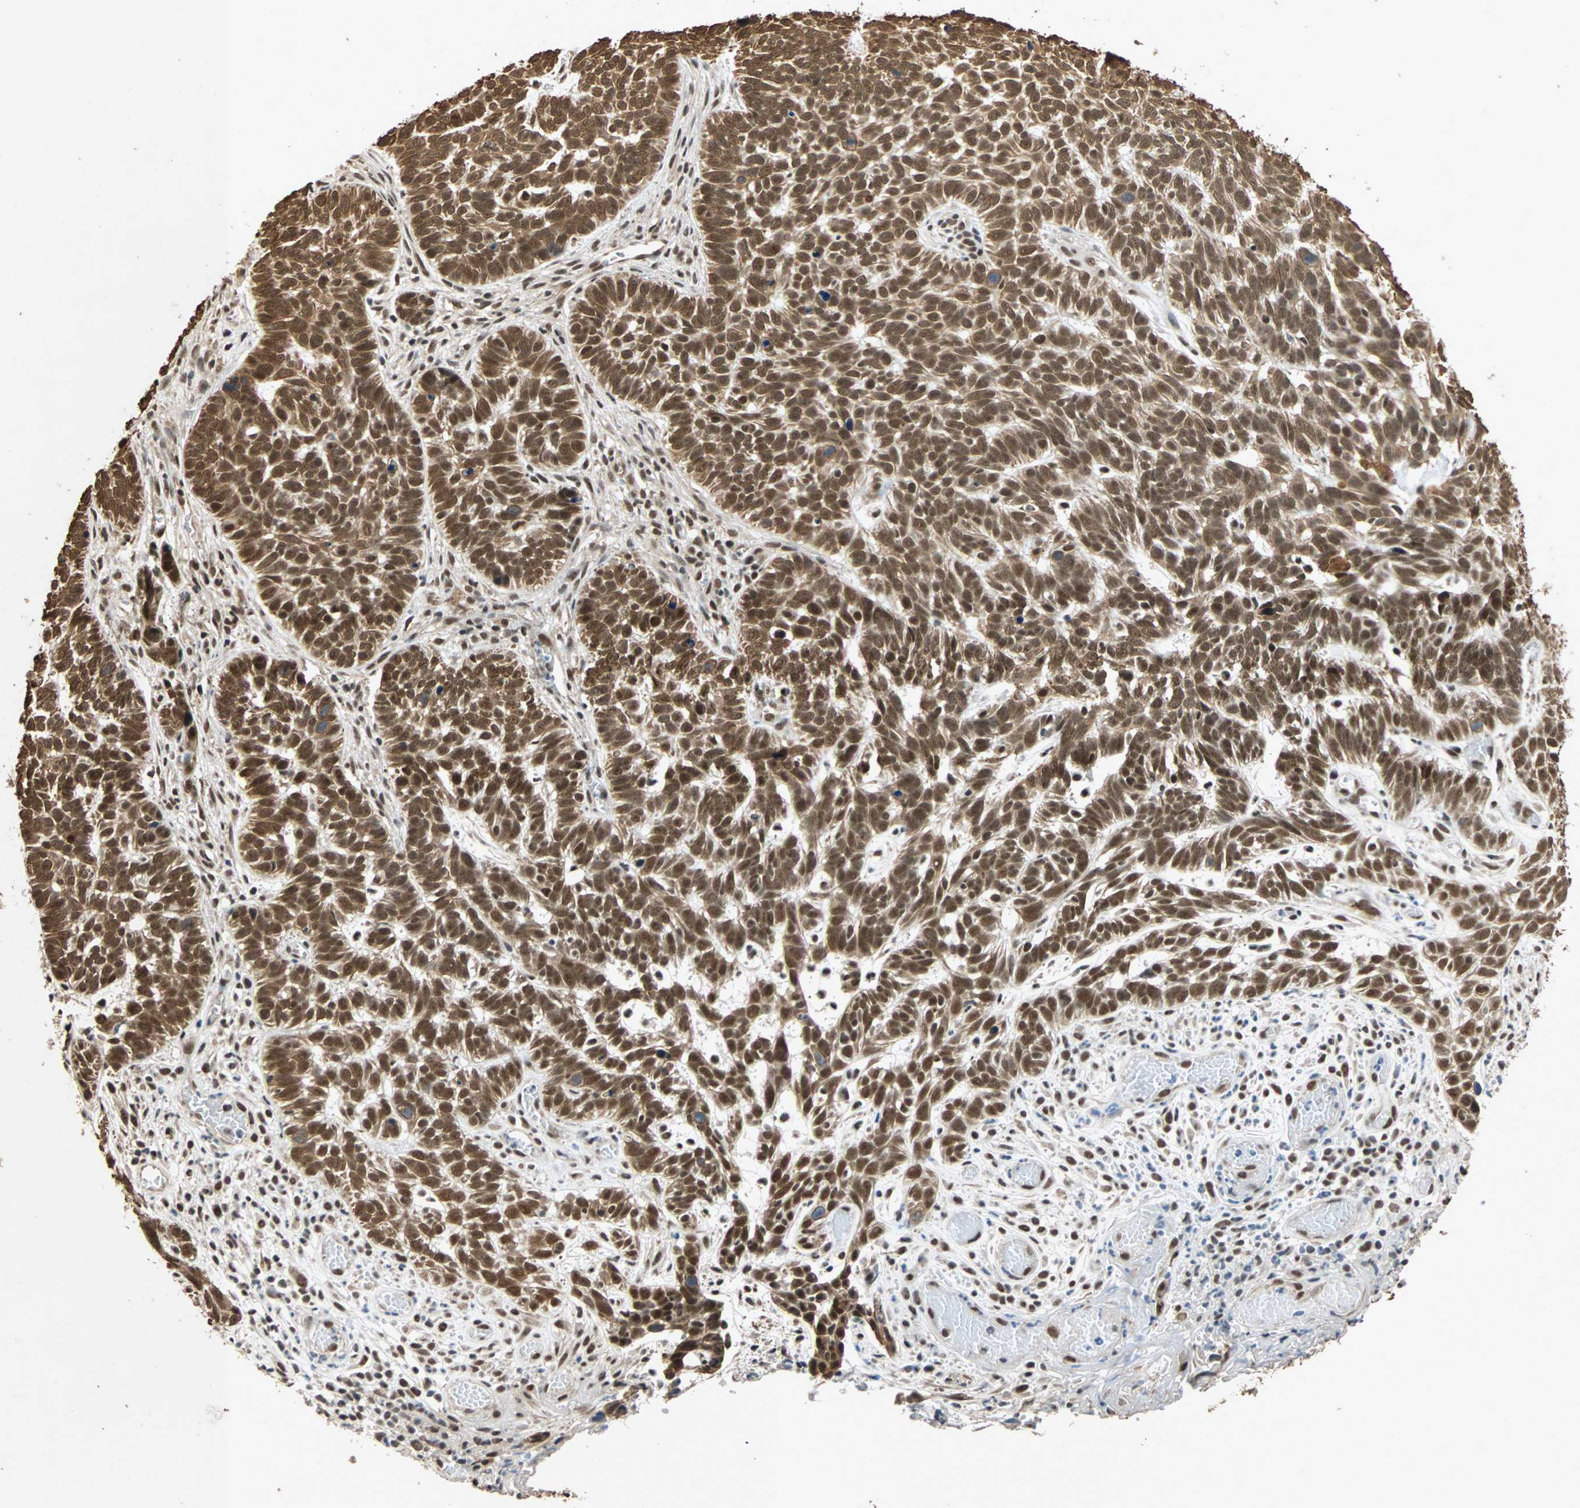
{"staining": {"intensity": "strong", "quantity": ">75%", "location": "cytoplasmic/membranous,nuclear"}, "tissue": "skin cancer", "cell_type": "Tumor cells", "image_type": "cancer", "snomed": [{"axis": "morphology", "description": "Basal cell carcinoma"}, {"axis": "topography", "description": "Skin"}], "caption": "Immunohistochemistry (IHC) of human skin cancer displays high levels of strong cytoplasmic/membranous and nuclear positivity in about >75% of tumor cells. Immunohistochemistry stains the protein in brown and the nuclei are stained blue.", "gene": "CDC5L", "patient": {"sex": "male", "age": 87}}